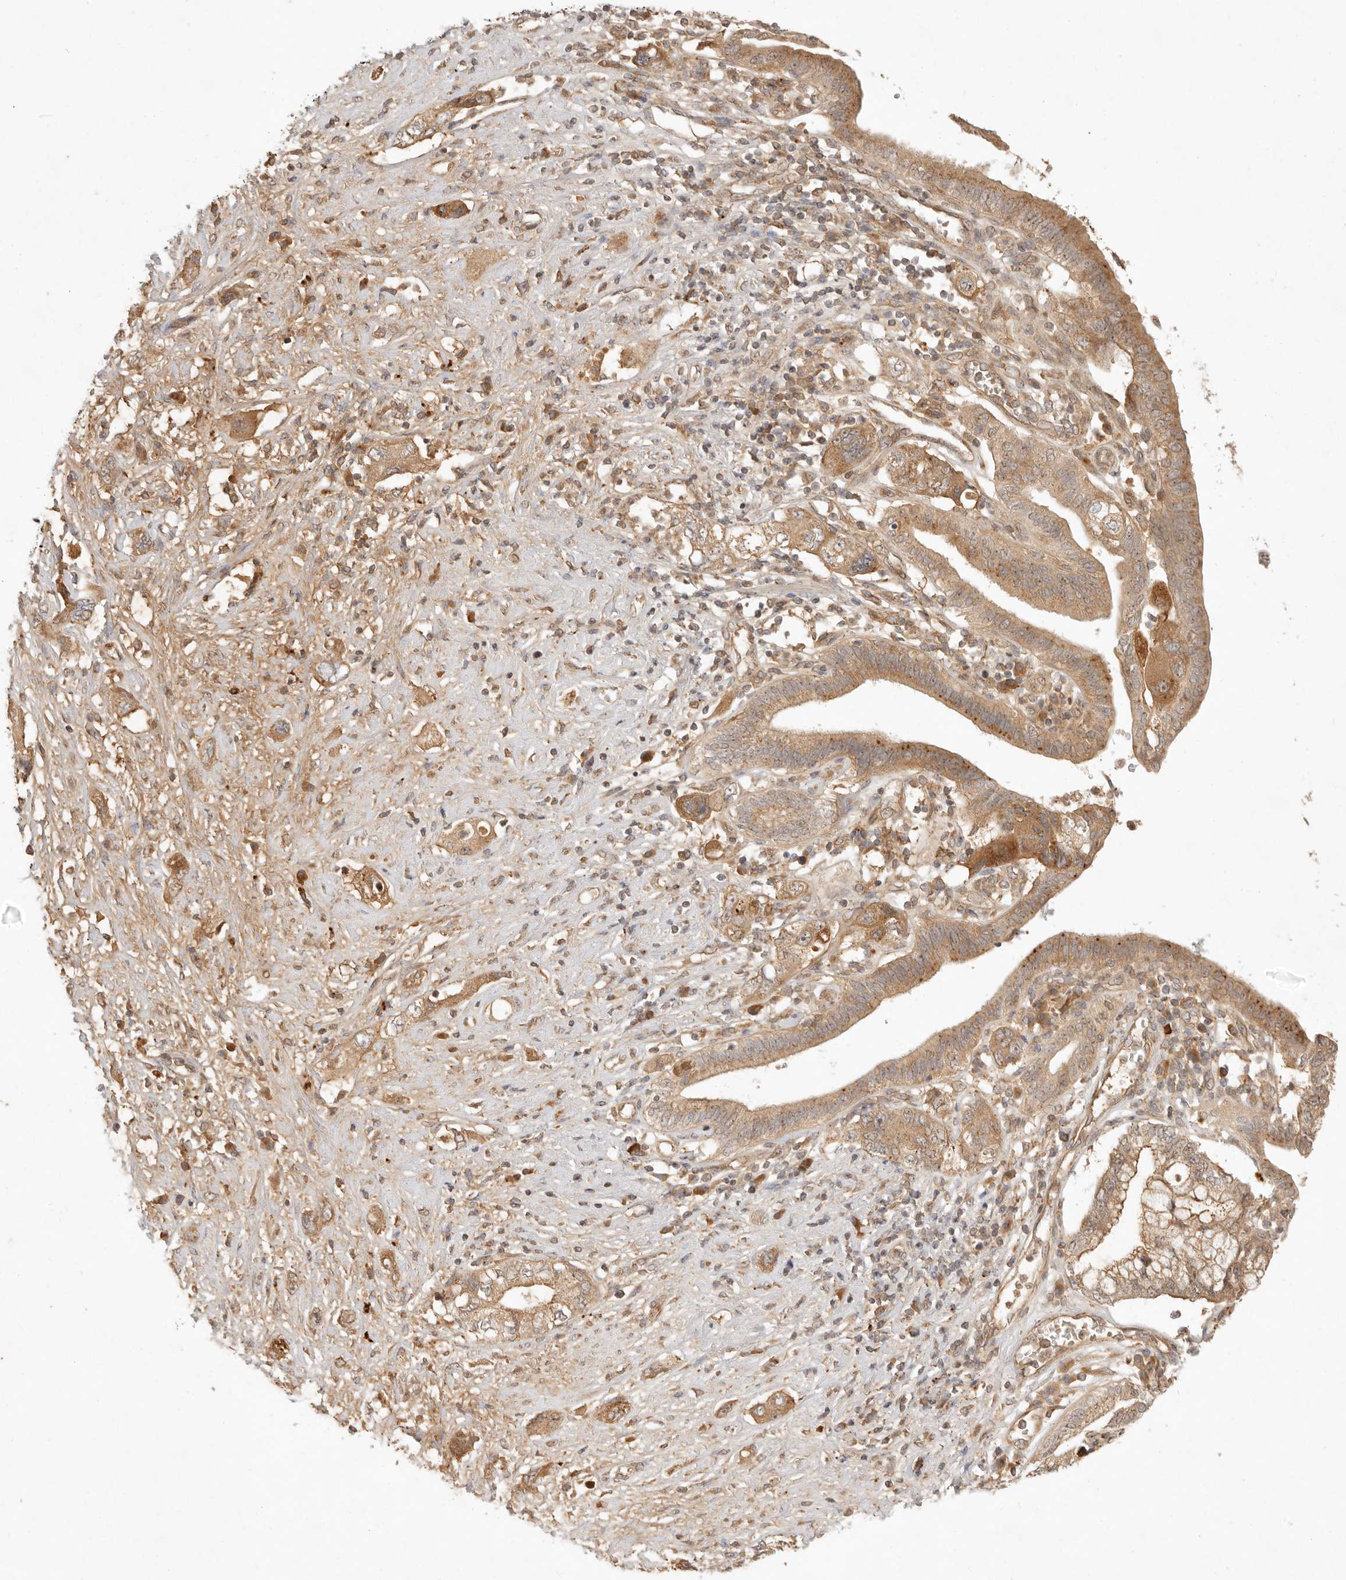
{"staining": {"intensity": "moderate", "quantity": ">75%", "location": "cytoplasmic/membranous"}, "tissue": "pancreatic cancer", "cell_type": "Tumor cells", "image_type": "cancer", "snomed": [{"axis": "morphology", "description": "Adenocarcinoma, NOS"}, {"axis": "topography", "description": "Pancreas"}], "caption": "The image displays staining of pancreatic cancer, revealing moderate cytoplasmic/membranous protein positivity (brown color) within tumor cells.", "gene": "ANKRD61", "patient": {"sex": "female", "age": 73}}